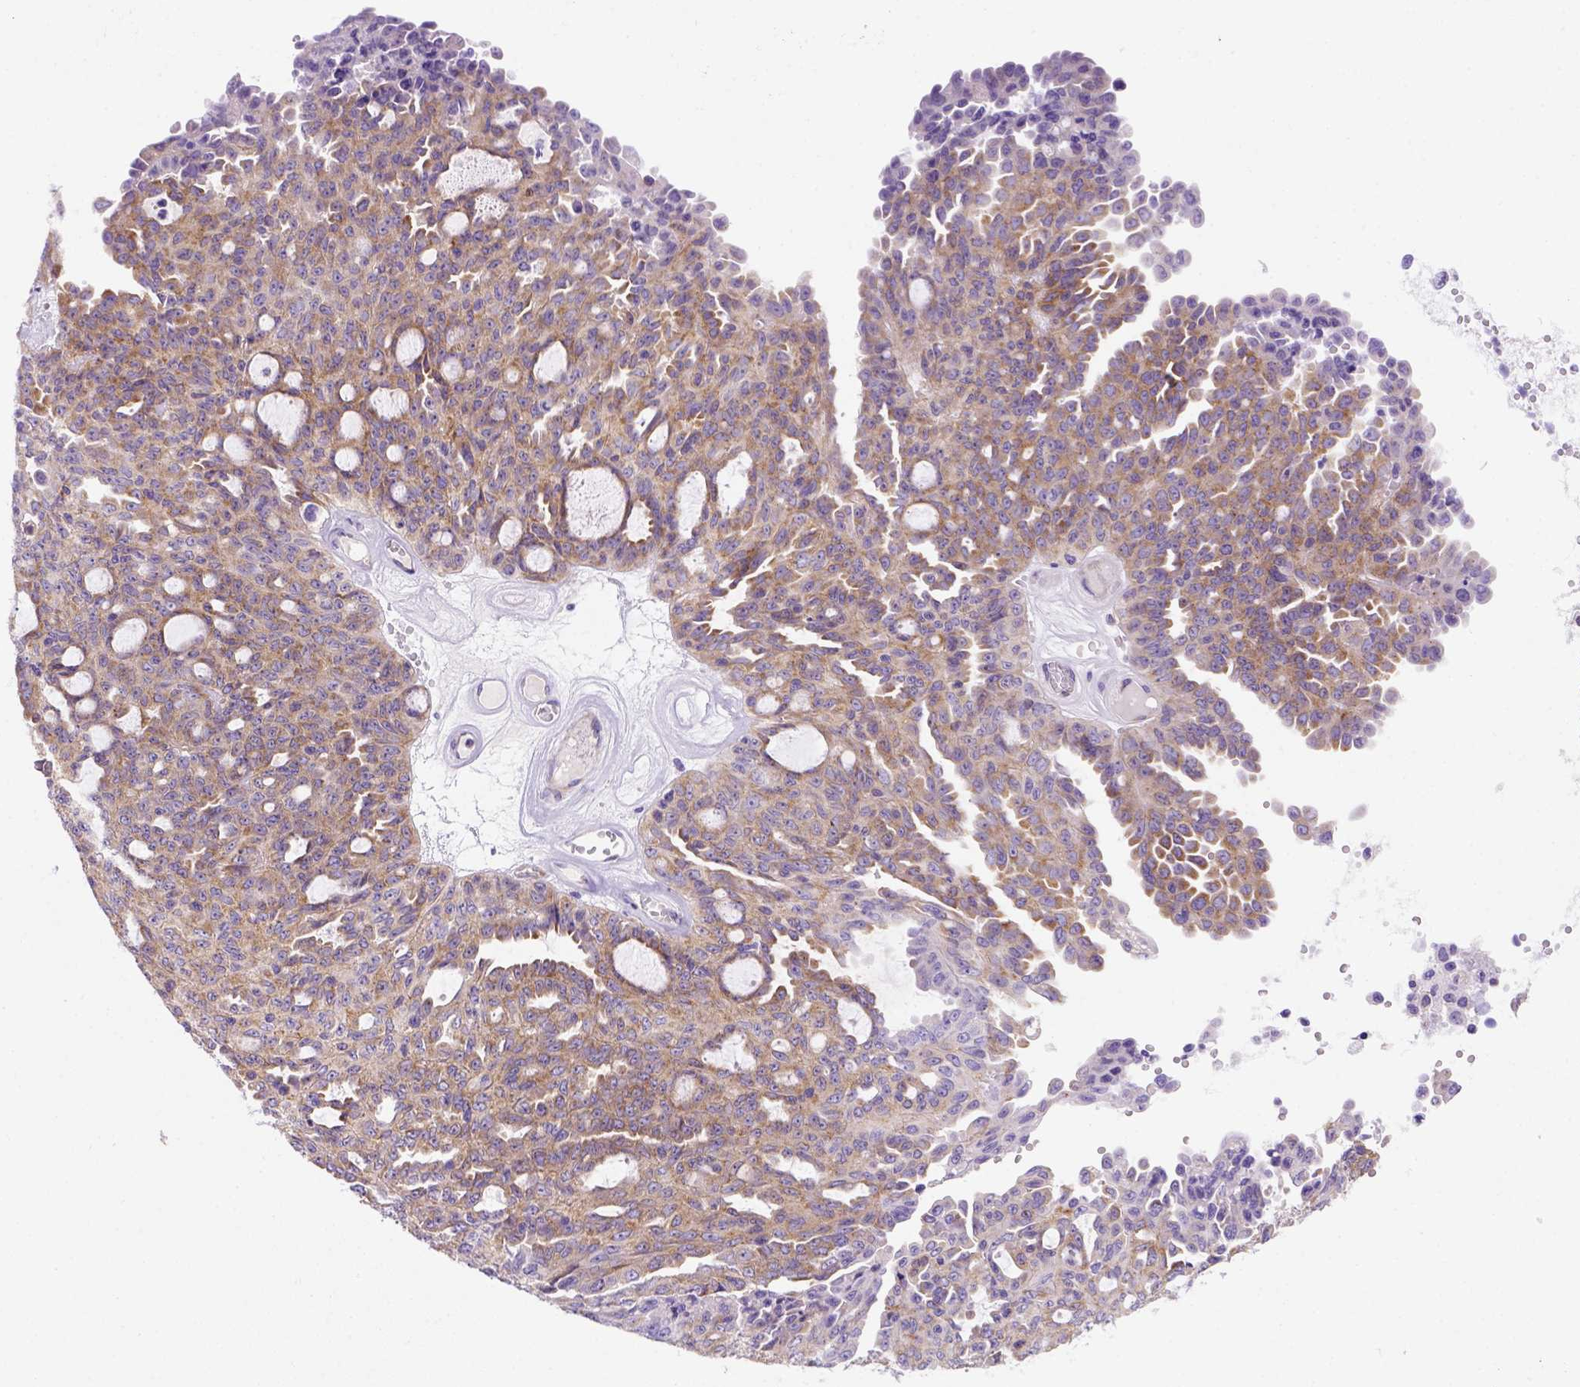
{"staining": {"intensity": "moderate", "quantity": ">75%", "location": "cytoplasmic/membranous"}, "tissue": "ovarian cancer", "cell_type": "Tumor cells", "image_type": "cancer", "snomed": [{"axis": "morphology", "description": "Cystadenocarcinoma, serous, NOS"}, {"axis": "topography", "description": "Ovary"}], "caption": "Immunohistochemical staining of ovarian serous cystadenocarcinoma shows medium levels of moderate cytoplasmic/membranous protein expression in about >75% of tumor cells.", "gene": "FOXI1", "patient": {"sex": "female", "age": 71}}